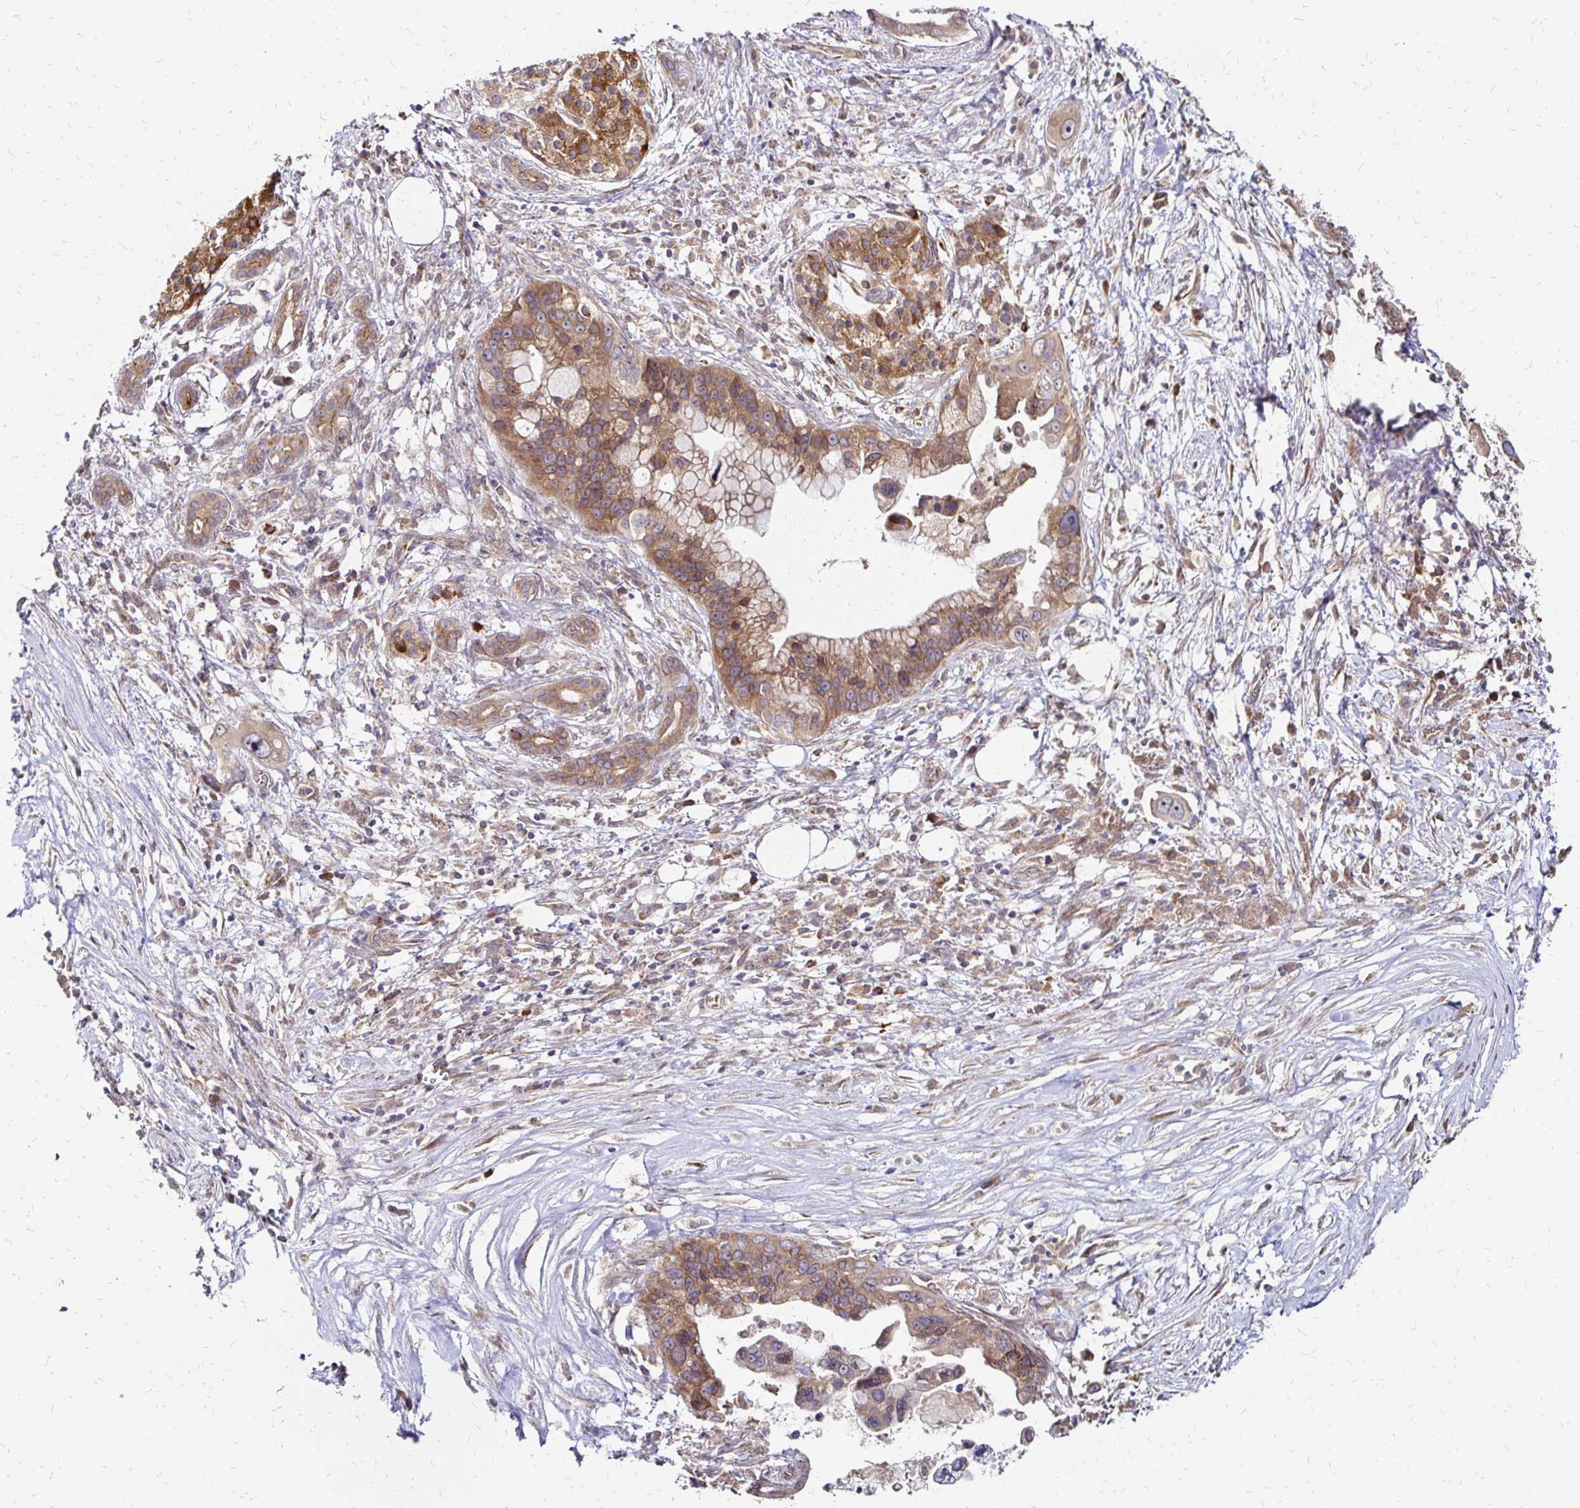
{"staining": {"intensity": "moderate", "quantity": ">75%", "location": "cytoplasmic/membranous"}, "tissue": "pancreatic cancer", "cell_type": "Tumor cells", "image_type": "cancer", "snomed": [{"axis": "morphology", "description": "Adenocarcinoma, NOS"}, {"axis": "topography", "description": "Pancreas"}], "caption": "Moderate cytoplasmic/membranous staining is identified in about >75% of tumor cells in pancreatic cancer (adenocarcinoma).", "gene": "ZW10", "patient": {"sex": "female", "age": 83}}